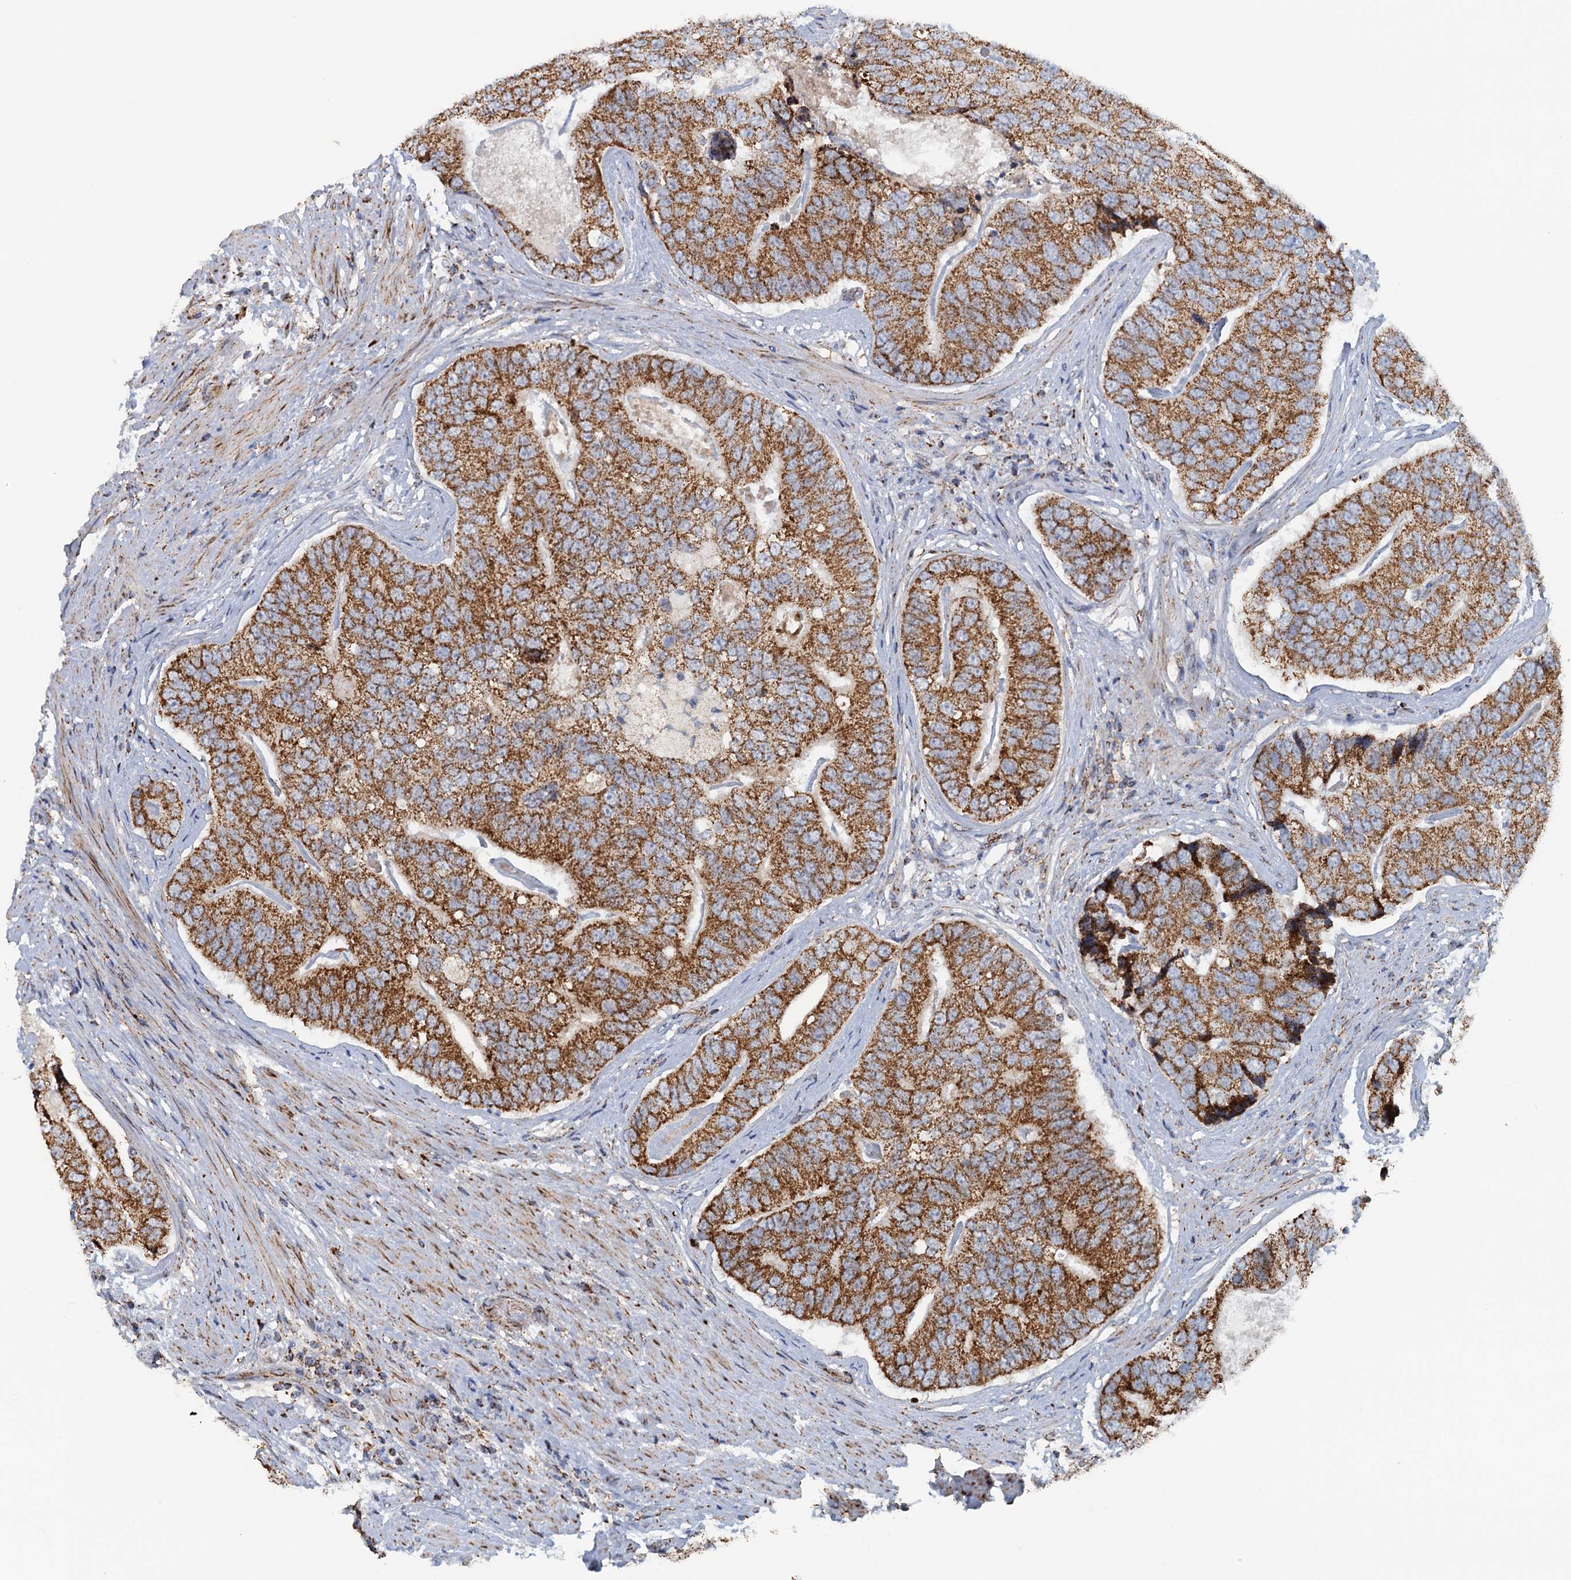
{"staining": {"intensity": "strong", "quantity": ">75%", "location": "cytoplasmic/membranous"}, "tissue": "prostate cancer", "cell_type": "Tumor cells", "image_type": "cancer", "snomed": [{"axis": "morphology", "description": "Adenocarcinoma, High grade"}, {"axis": "topography", "description": "Prostate"}], "caption": "Immunohistochemical staining of human prostate adenocarcinoma (high-grade) reveals high levels of strong cytoplasmic/membranous staining in approximately >75% of tumor cells. The staining was performed using DAB to visualize the protein expression in brown, while the nuclei were stained in blue with hematoxylin (Magnification: 20x).", "gene": "GTPBP3", "patient": {"sex": "male", "age": 70}}